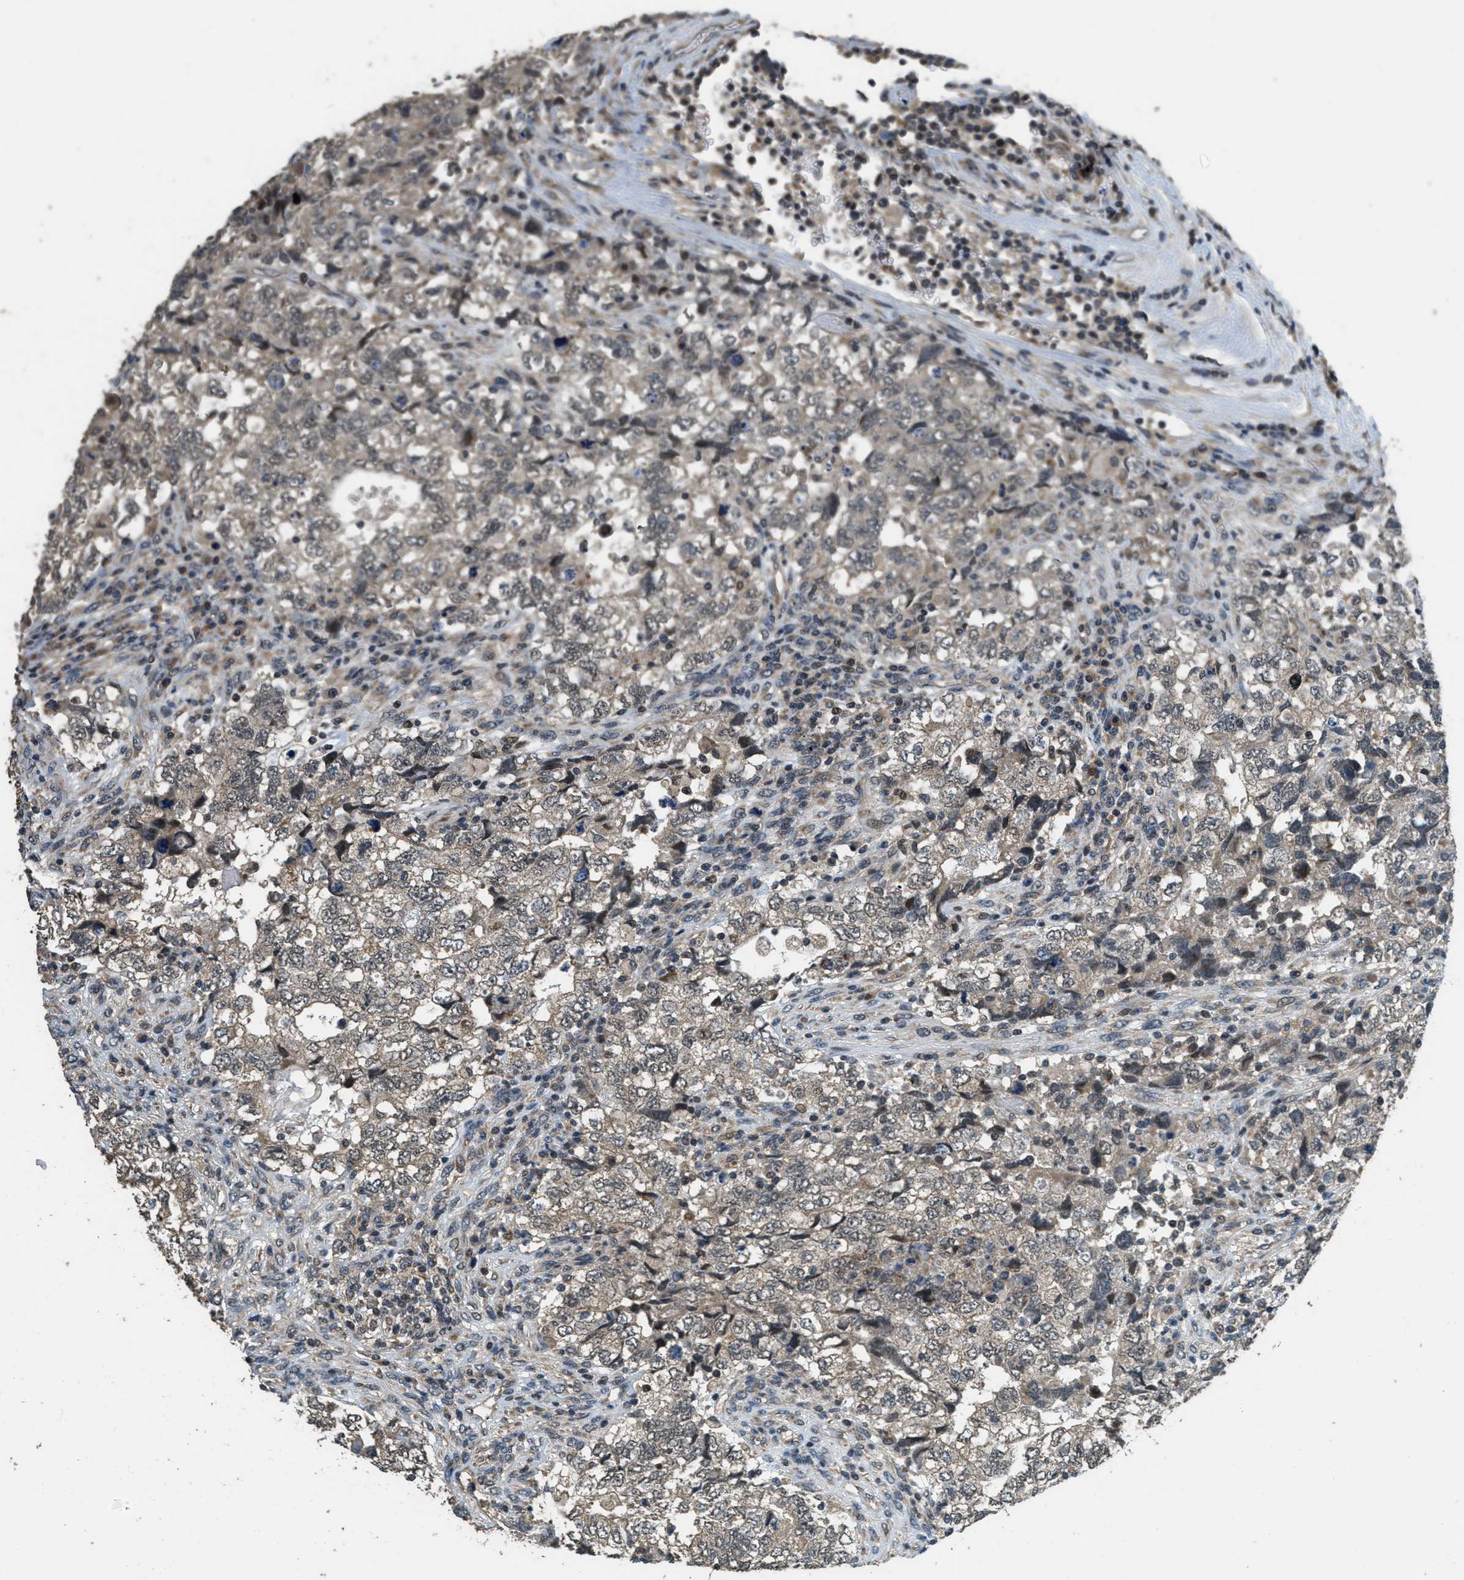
{"staining": {"intensity": "weak", "quantity": ">75%", "location": "cytoplasmic/membranous,nuclear"}, "tissue": "testis cancer", "cell_type": "Tumor cells", "image_type": "cancer", "snomed": [{"axis": "morphology", "description": "Carcinoma, Embryonal, NOS"}, {"axis": "topography", "description": "Testis"}], "caption": "Testis cancer (embryonal carcinoma) was stained to show a protein in brown. There is low levels of weak cytoplasmic/membranous and nuclear staining in about >75% of tumor cells.", "gene": "NAT1", "patient": {"sex": "male", "age": 36}}